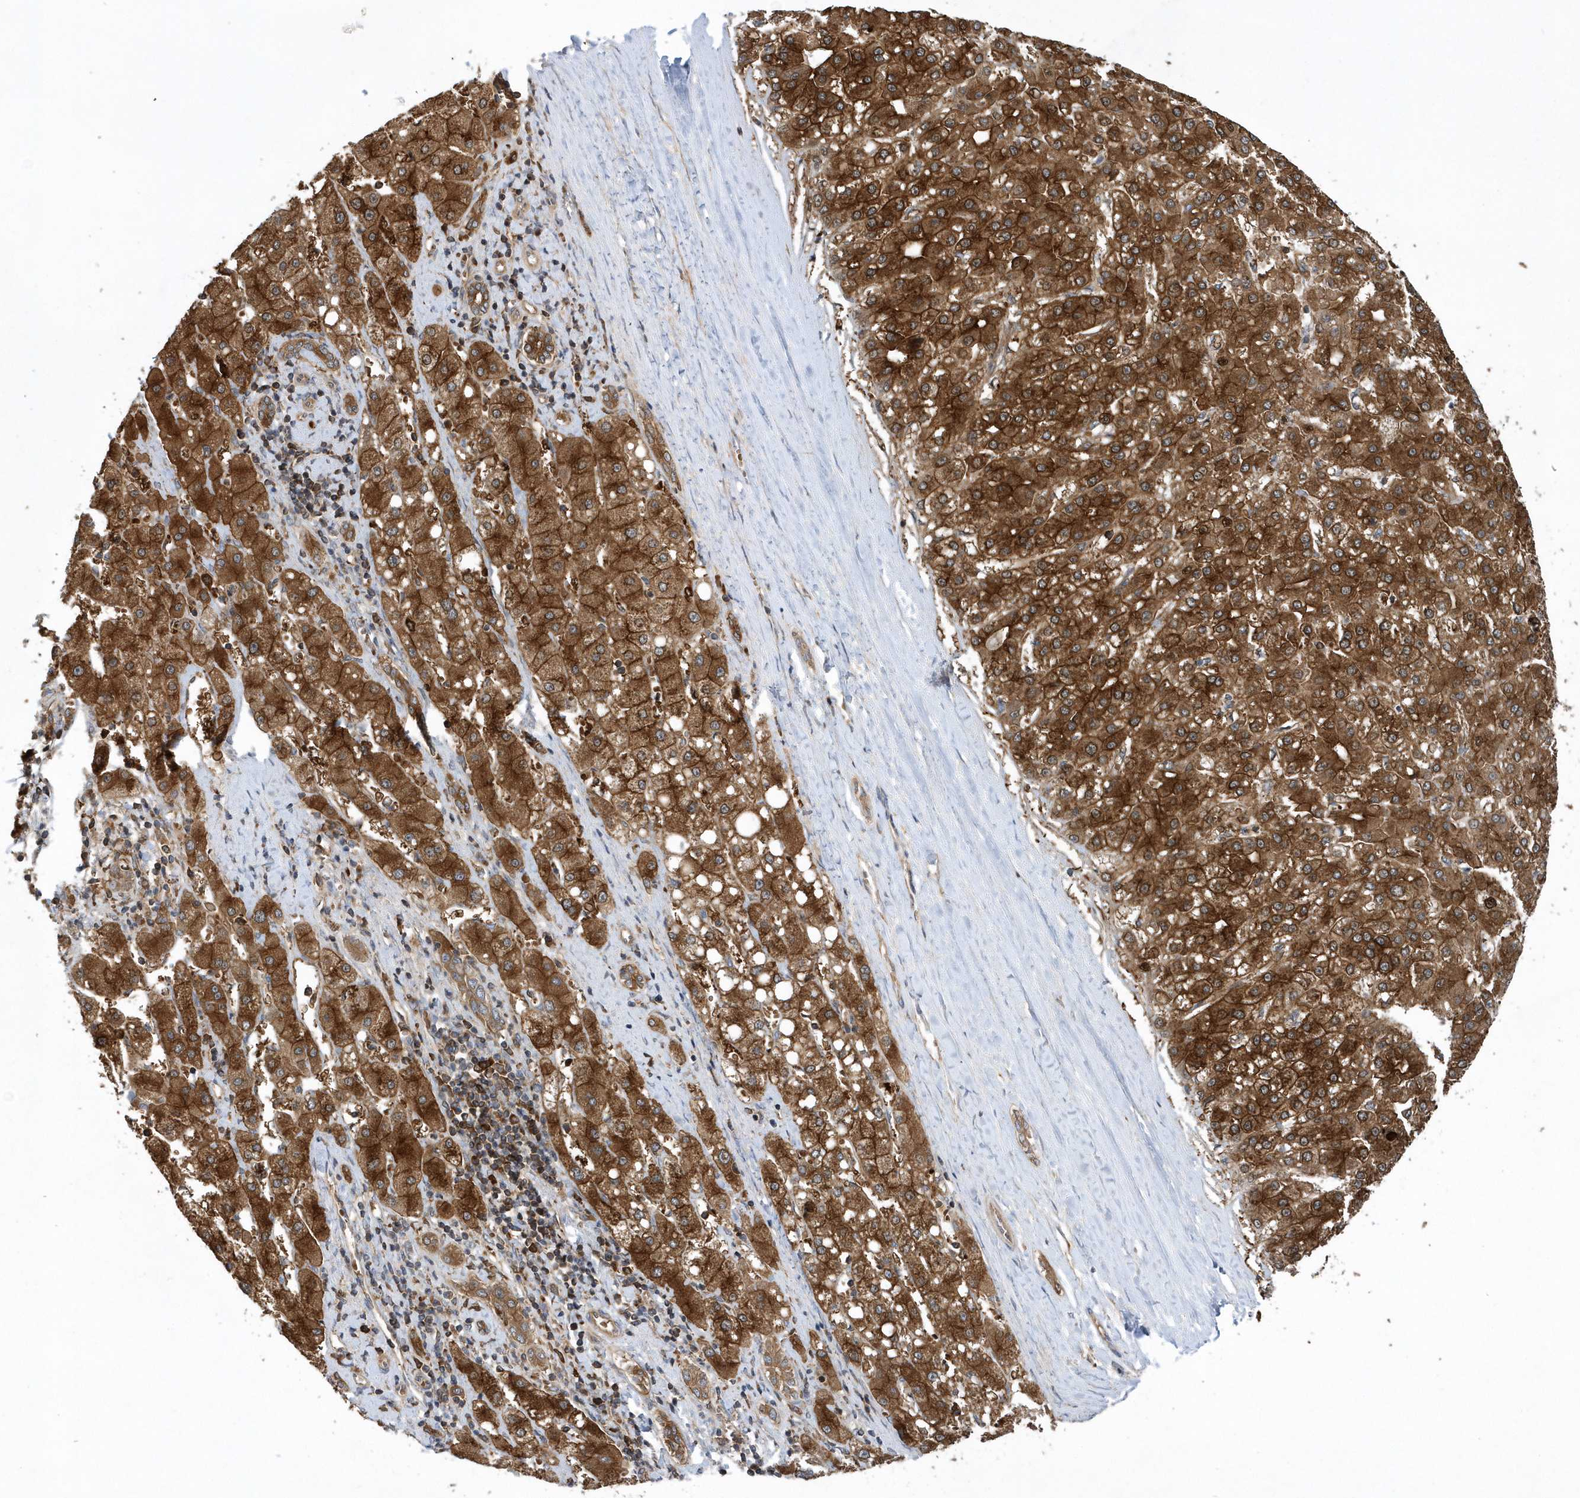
{"staining": {"intensity": "strong", "quantity": ">75%", "location": "cytoplasmic/membranous"}, "tissue": "liver cancer", "cell_type": "Tumor cells", "image_type": "cancer", "snomed": [{"axis": "morphology", "description": "Carcinoma, Hepatocellular, NOS"}, {"axis": "topography", "description": "Liver"}], "caption": "An image showing strong cytoplasmic/membranous positivity in about >75% of tumor cells in liver hepatocellular carcinoma, as visualized by brown immunohistochemical staining.", "gene": "PAICS", "patient": {"sex": "male", "age": 67}}